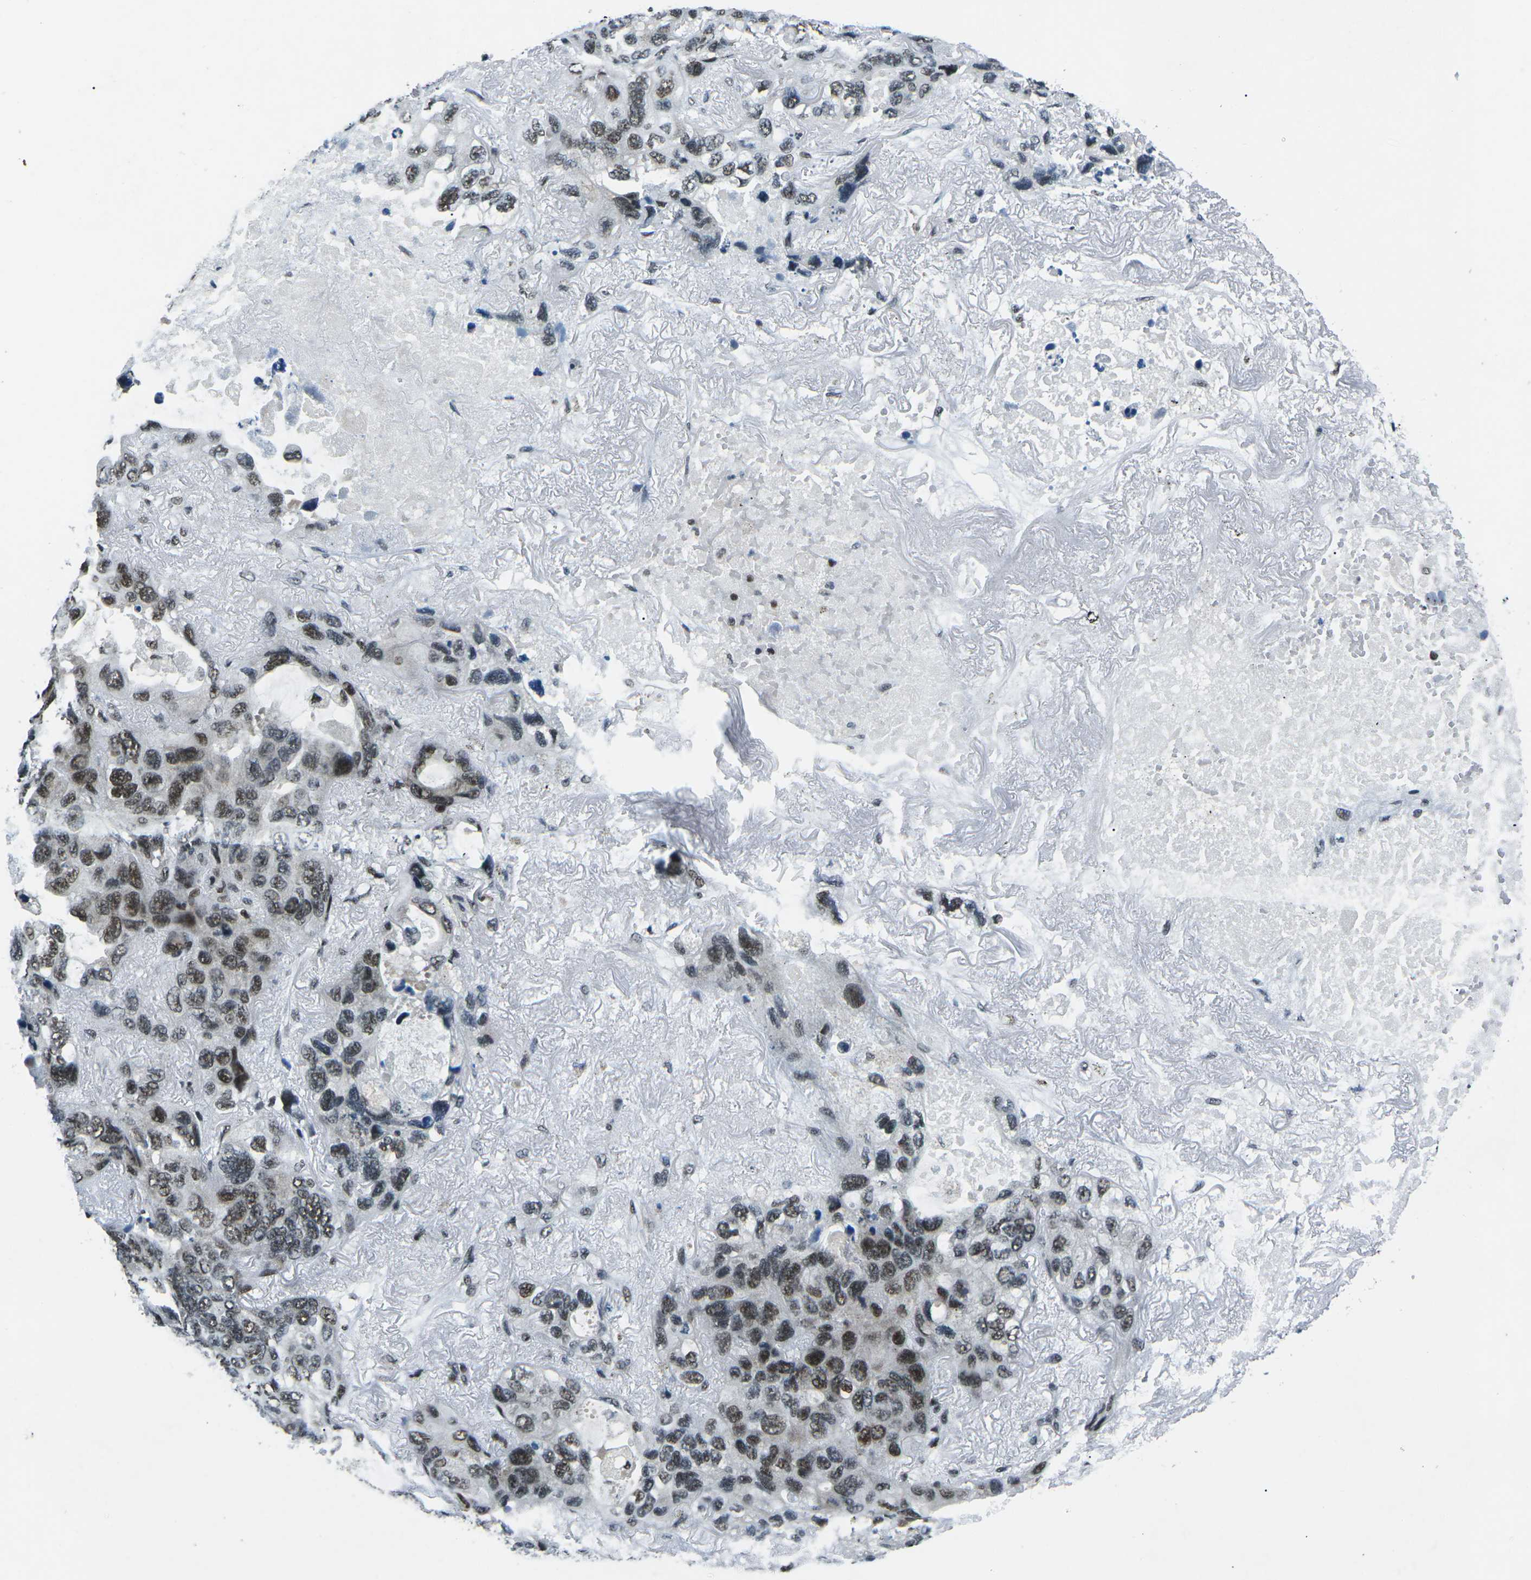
{"staining": {"intensity": "moderate", "quantity": "25%-75%", "location": "nuclear"}, "tissue": "lung cancer", "cell_type": "Tumor cells", "image_type": "cancer", "snomed": [{"axis": "morphology", "description": "Squamous cell carcinoma, NOS"}, {"axis": "topography", "description": "Lung"}], "caption": "An image showing moderate nuclear expression in approximately 25%-75% of tumor cells in lung squamous cell carcinoma, as visualized by brown immunohistochemical staining.", "gene": "RBL2", "patient": {"sex": "female", "age": 73}}